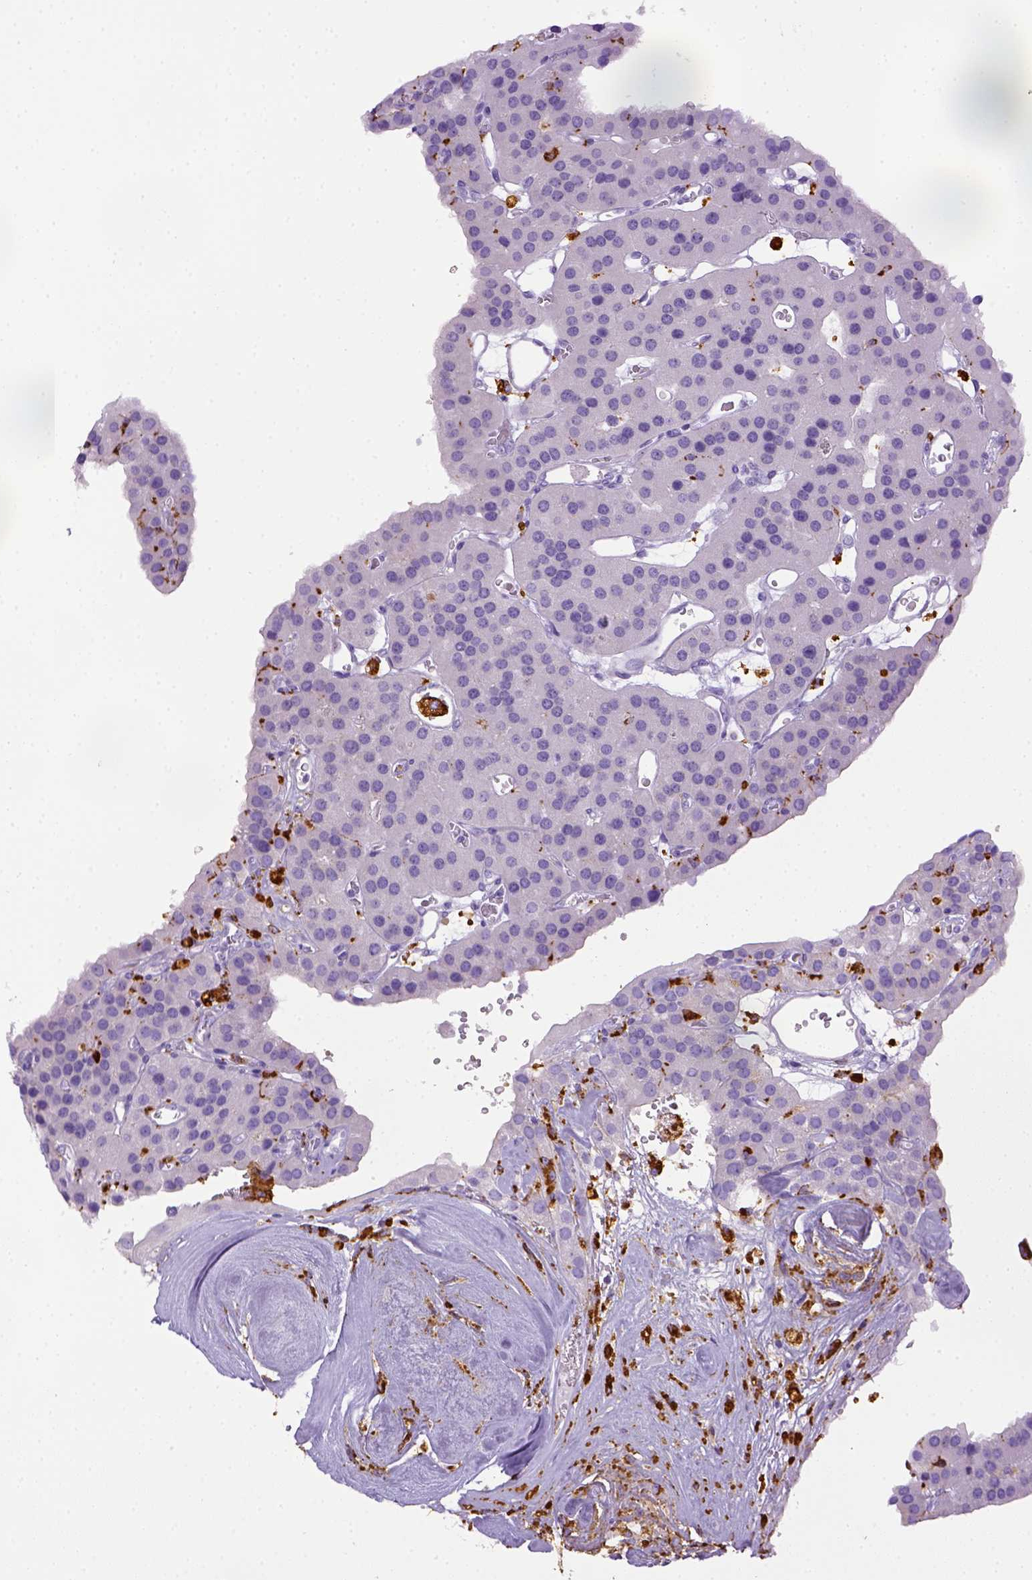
{"staining": {"intensity": "negative", "quantity": "none", "location": "none"}, "tissue": "parathyroid gland", "cell_type": "Glandular cells", "image_type": "normal", "snomed": [{"axis": "morphology", "description": "Normal tissue, NOS"}, {"axis": "morphology", "description": "Adenoma, NOS"}, {"axis": "topography", "description": "Parathyroid gland"}], "caption": "Glandular cells show no significant protein staining in benign parathyroid gland. (Brightfield microscopy of DAB IHC at high magnification).", "gene": "CD68", "patient": {"sex": "female", "age": 86}}